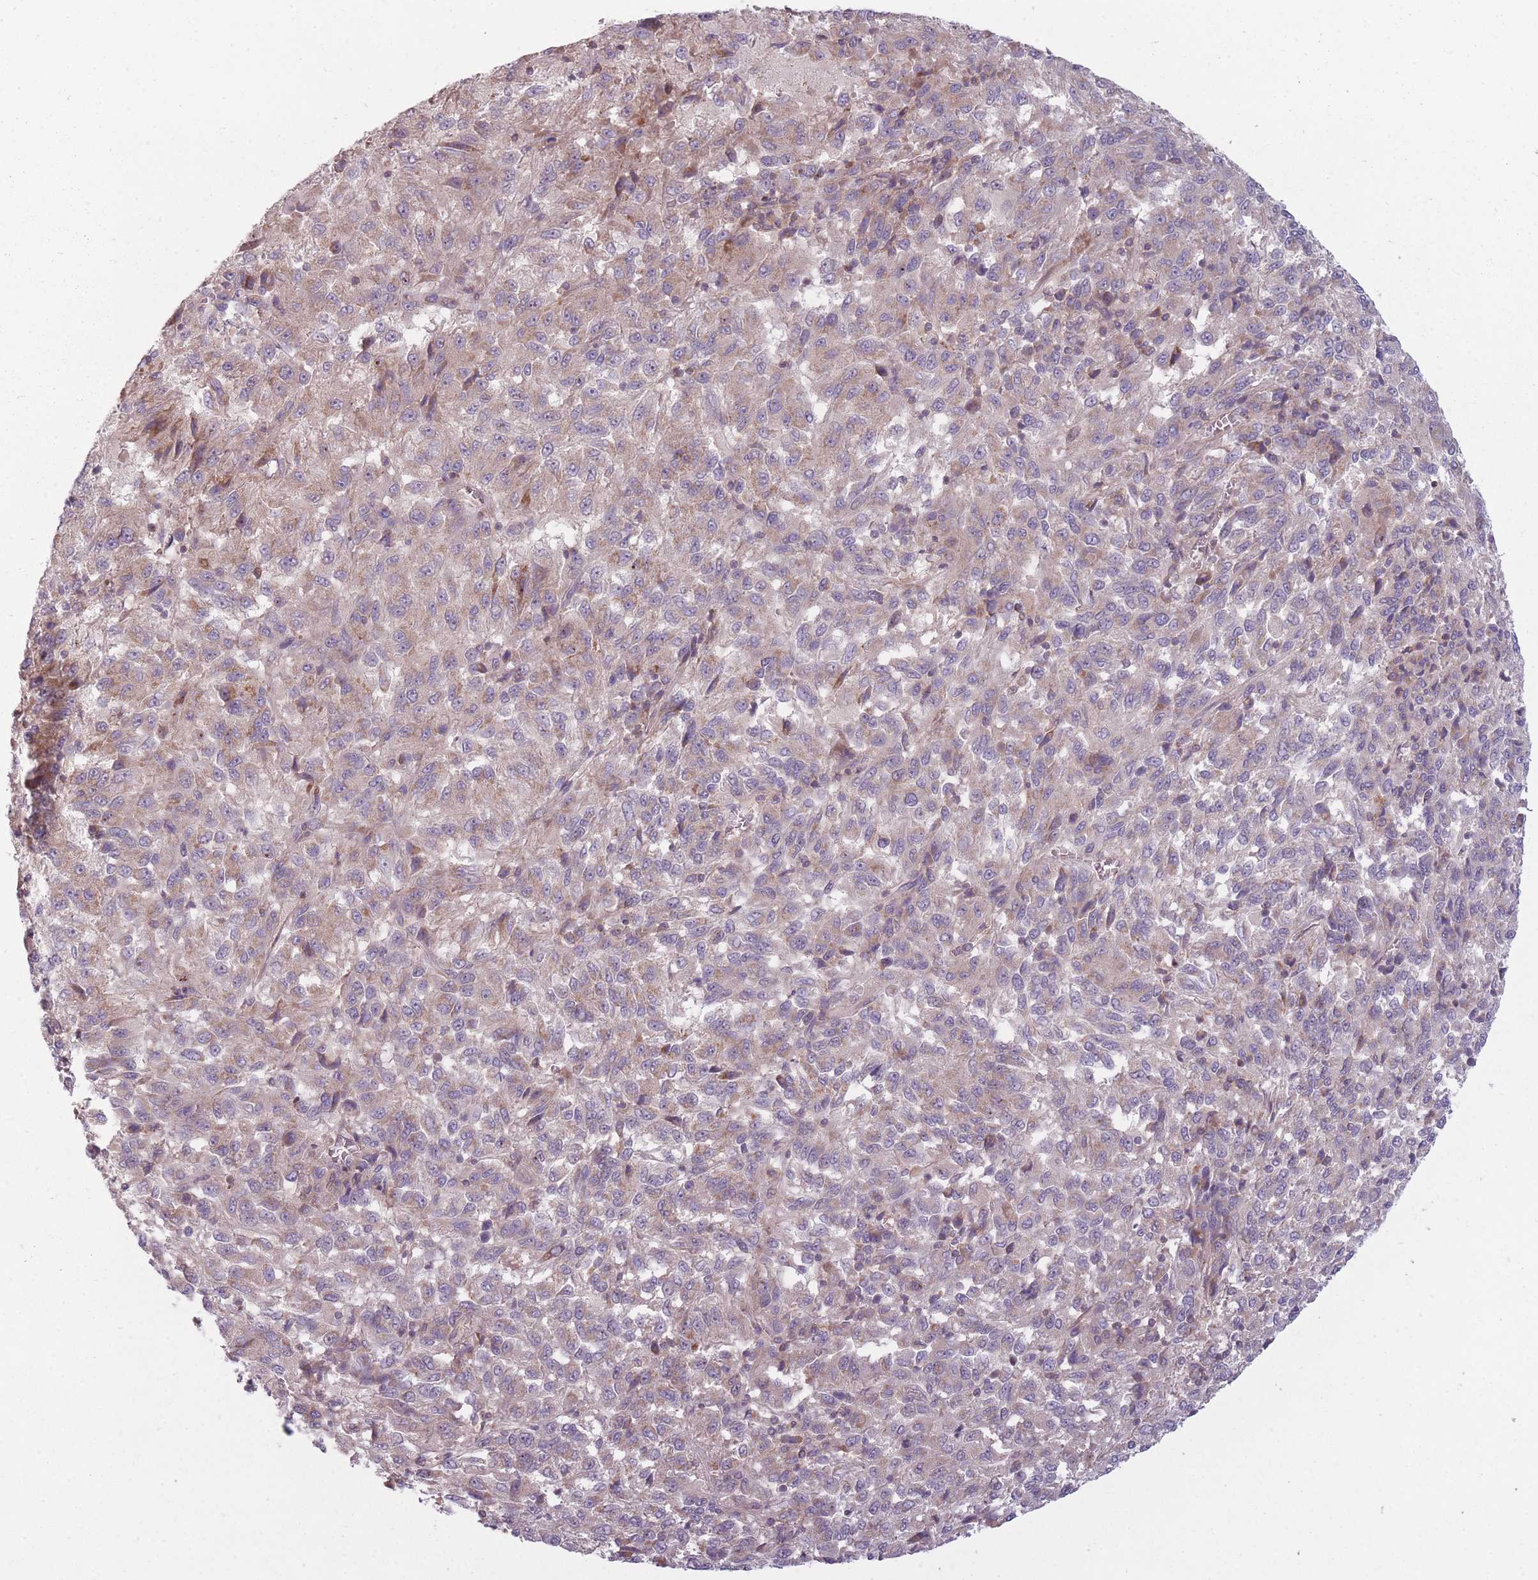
{"staining": {"intensity": "weak", "quantity": "25%-75%", "location": "cytoplasmic/membranous"}, "tissue": "melanoma", "cell_type": "Tumor cells", "image_type": "cancer", "snomed": [{"axis": "morphology", "description": "Malignant melanoma, Metastatic site"}, {"axis": "topography", "description": "Lung"}], "caption": "Protein staining of melanoma tissue demonstrates weak cytoplasmic/membranous expression in about 25%-75% of tumor cells.", "gene": "NT5DC2", "patient": {"sex": "male", "age": 64}}